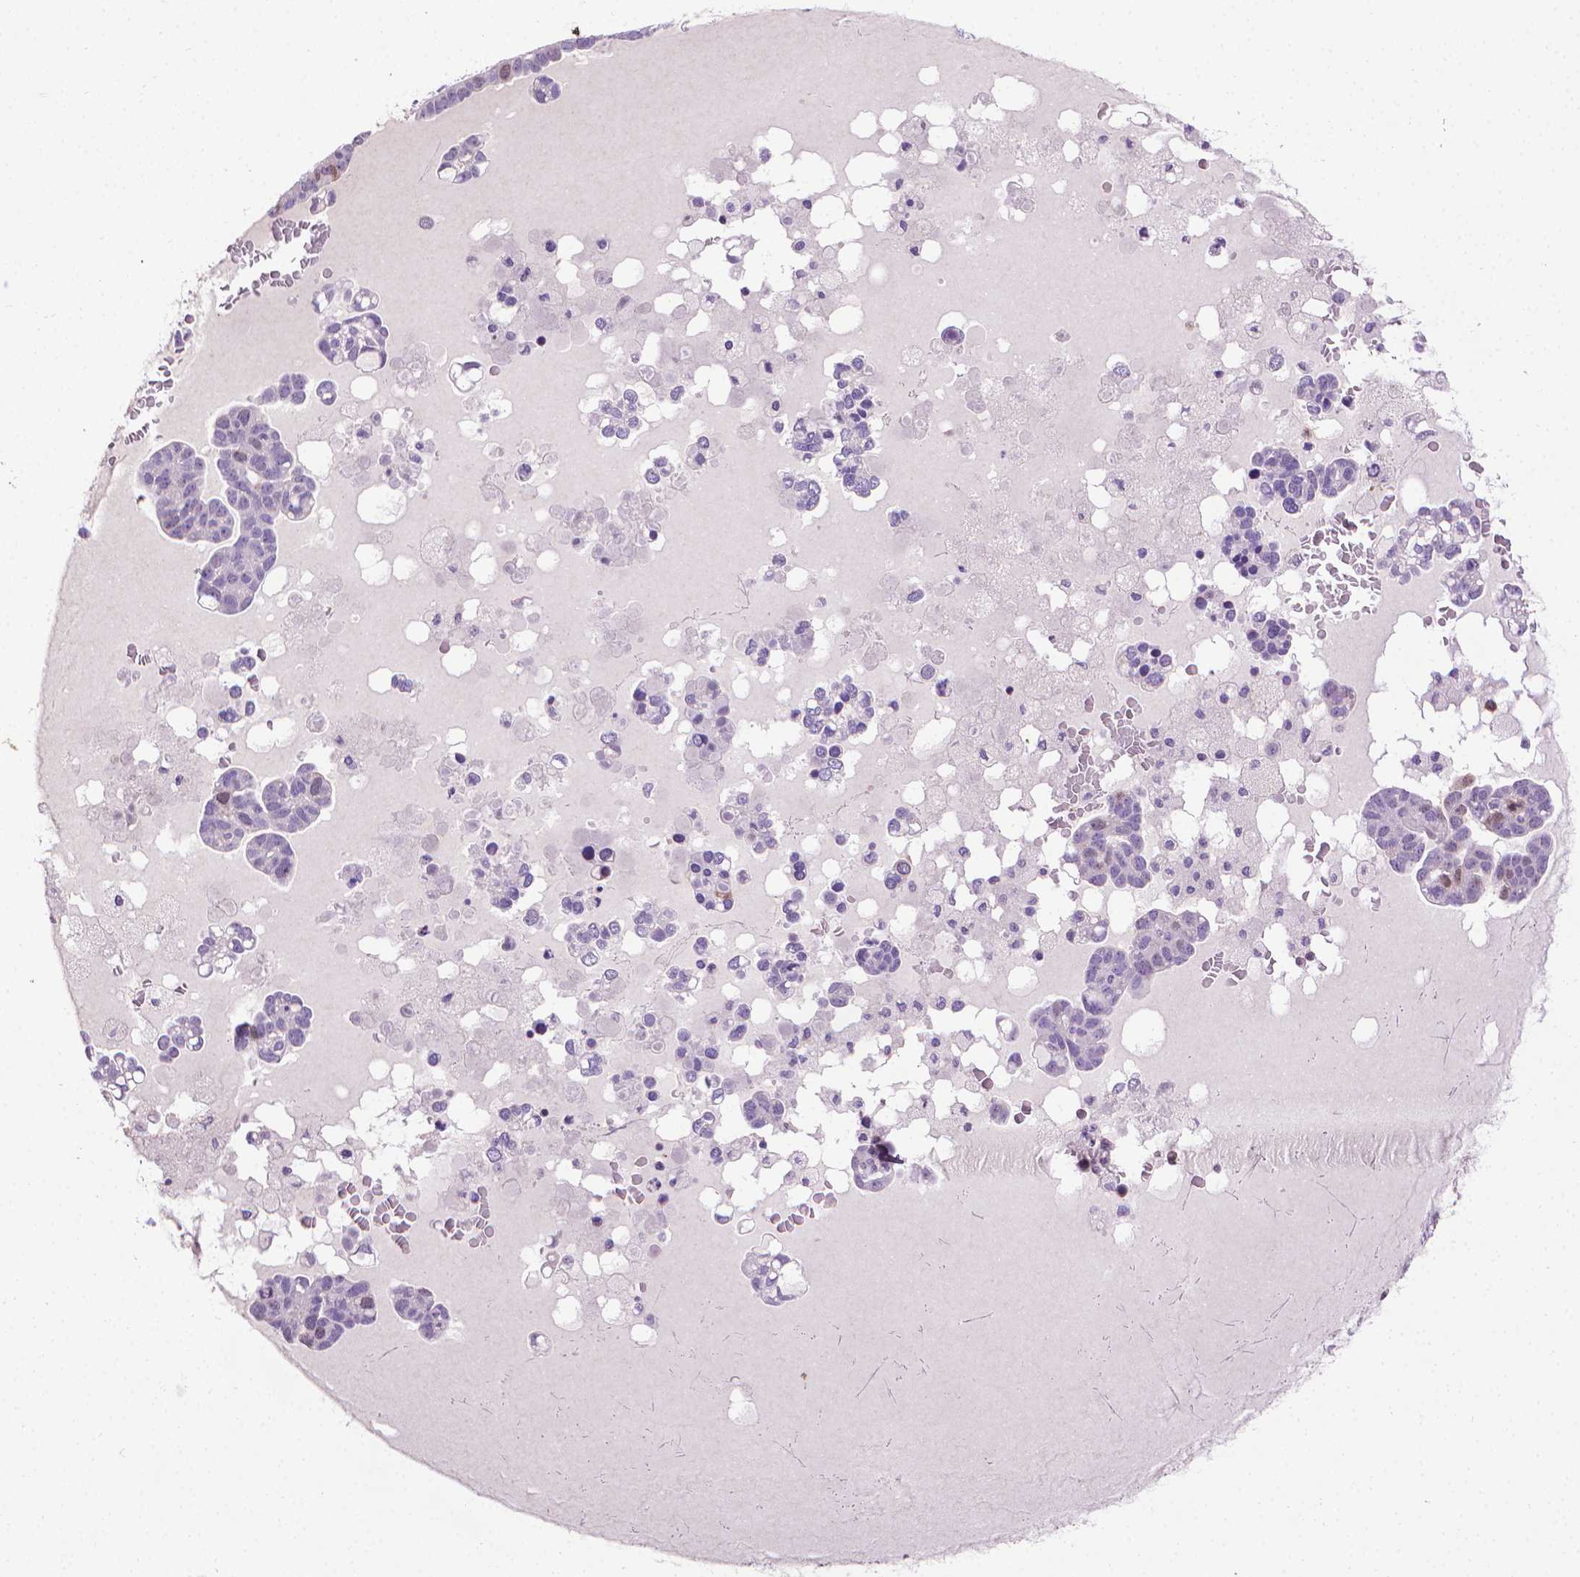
{"staining": {"intensity": "negative", "quantity": "none", "location": "none"}, "tissue": "ovarian cancer", "cell_type": "Tumor cells", "image_type": "cancer", "snomed": [{"axis": "morphology", "description": "Cystadenocarcinoma, serous, NOS"}, {"axis": "topography", "description": "Ovary"}], "caption": "Immunohistochemical staining of human serous cystadenocarcinoma (ovarian) reveals no significant expression in tumor cells.", "gene": "CDKN2D", "patient": {"sex": "female", "age": 54}}